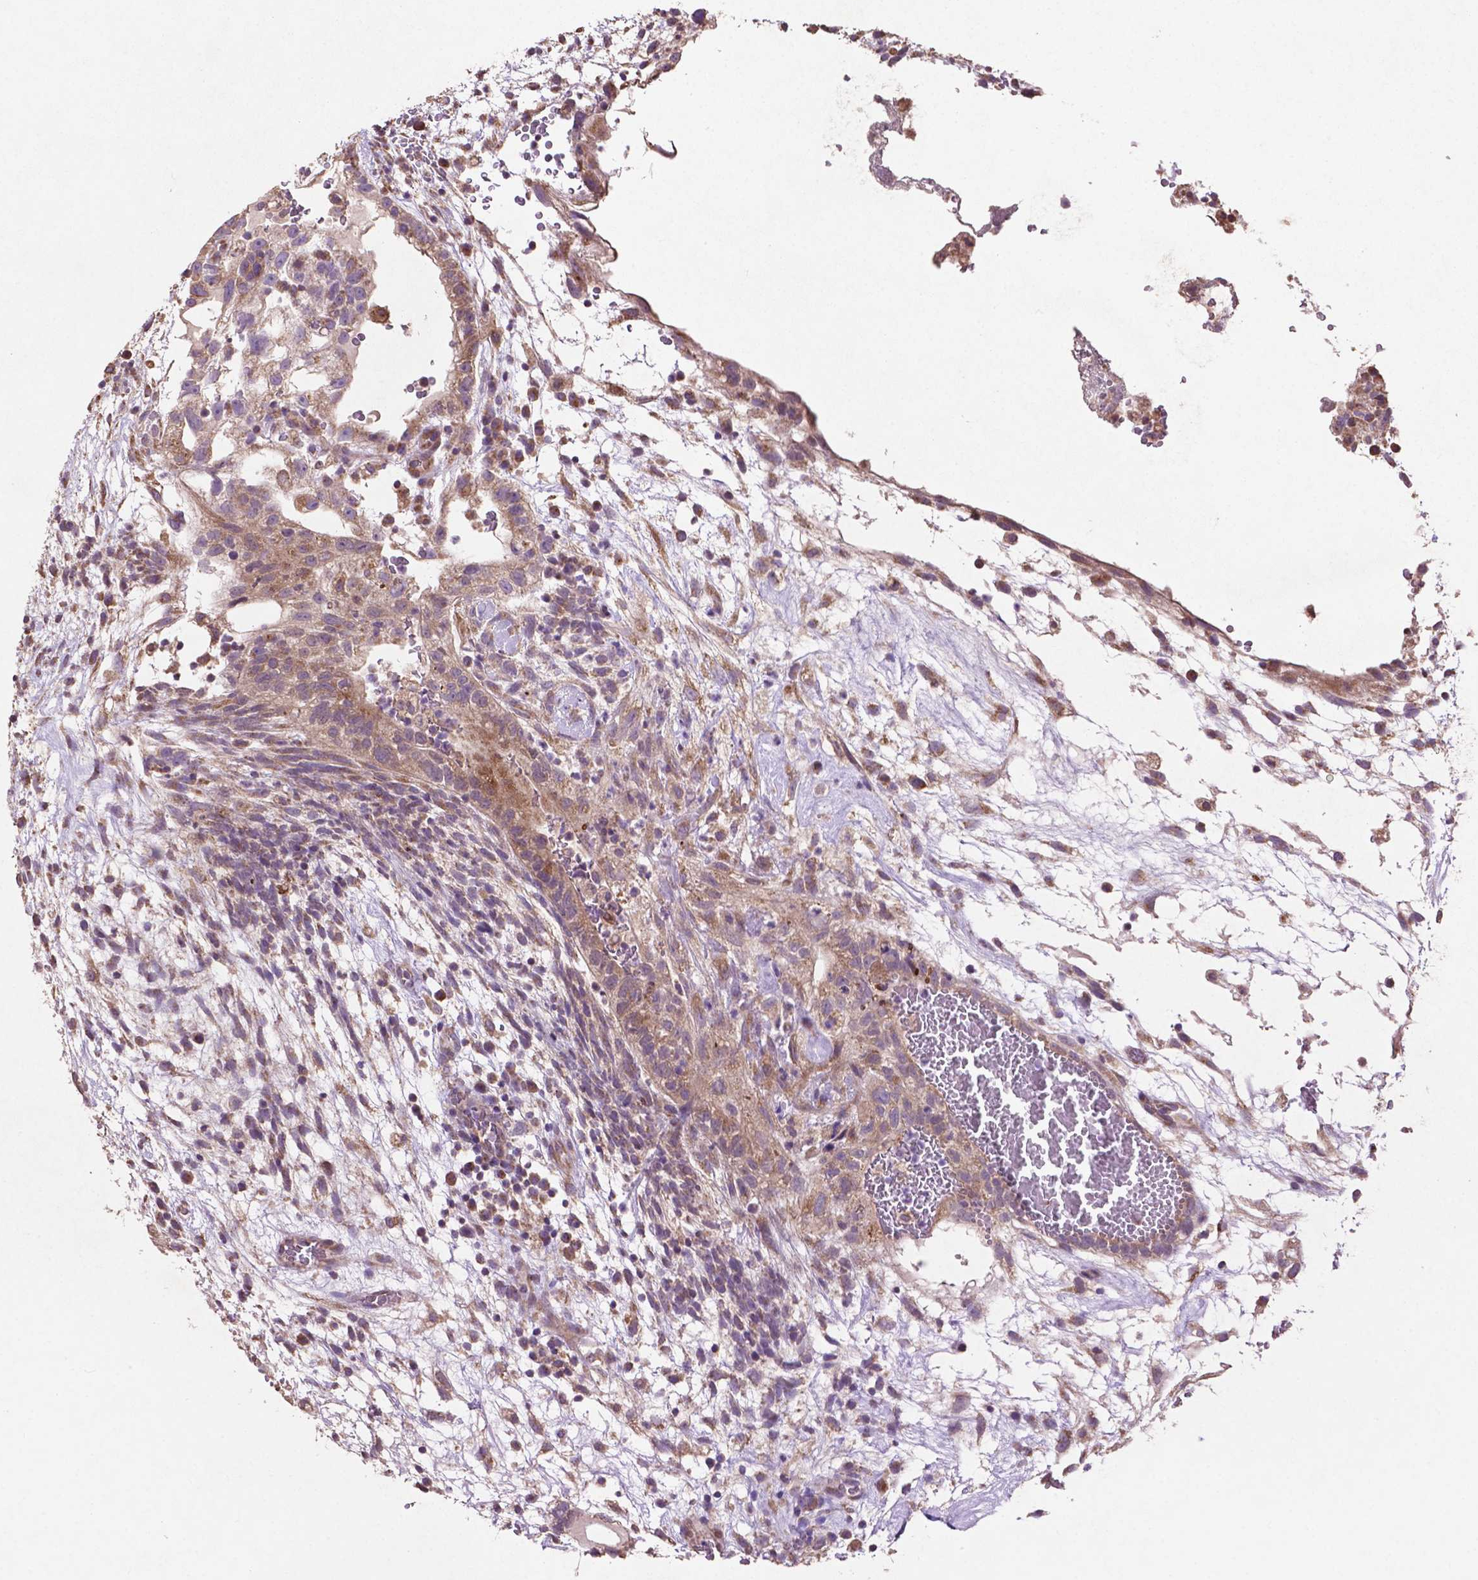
{"staining": {"intensity": "moderate", "quantity": ">75%", "location": "cytoplasmic/membranous"}, "tissue": "testis cancer", "cell_type": "Tumor cells", "image_type": "cancer", "snomed": [{"axis": "morphology", "description": "Normal tissue, NOS"}, {"axis": "morphology", "description": "Carcinoma, Embryonal, NOS"}, {"axis": "topography", "description": "Testis"}], "caption": "The immunohistochemical stain highlights moderate cytoplasmic/membranous expression in tumor cells of testis embryonal carcinoma tissue.", "gene": "MBTPS1", "patient": {"sex": "male", "age": 32}}